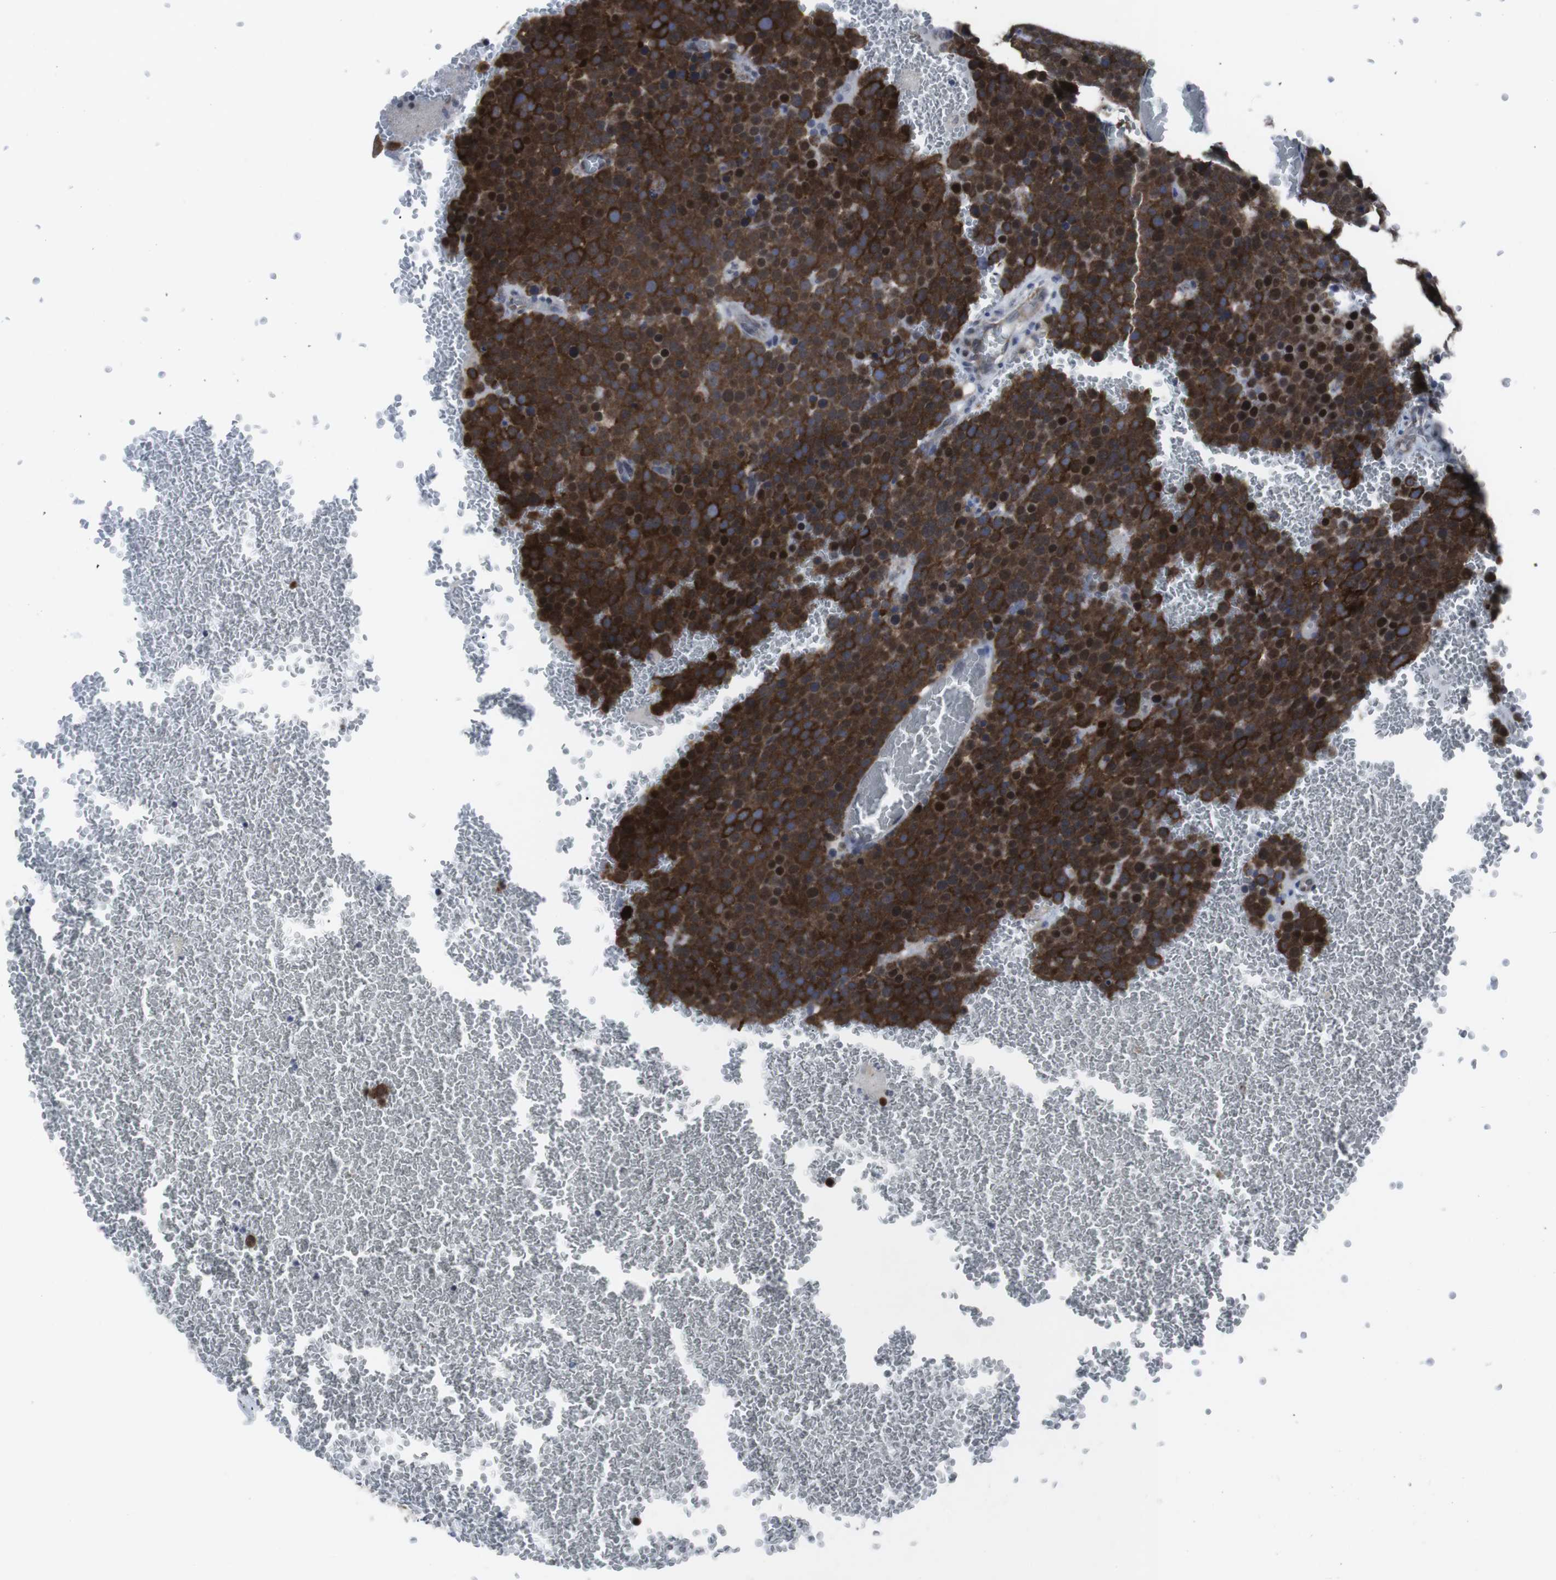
{"staining": {"intensity": "strong", "quantity": ">75%", "location": "cytoplasmic/membranous,nuclear"}, "tissue": "testis cancer", "cell_type": "Tumor cells", "image_type": "cancer", "snomed": [{"axis": "morphology", "description": "Seminoma, NOS"}, {"axis": "topography", "description": "Testis"}], "caption": "Tumor cells display high levels of strong cytoplasmic/membranous and nuclear staining in about >75% of cells in human seminoma (testis).", "gene": "GEMIN2", "patient": {"sex": "male", "age": 71}}